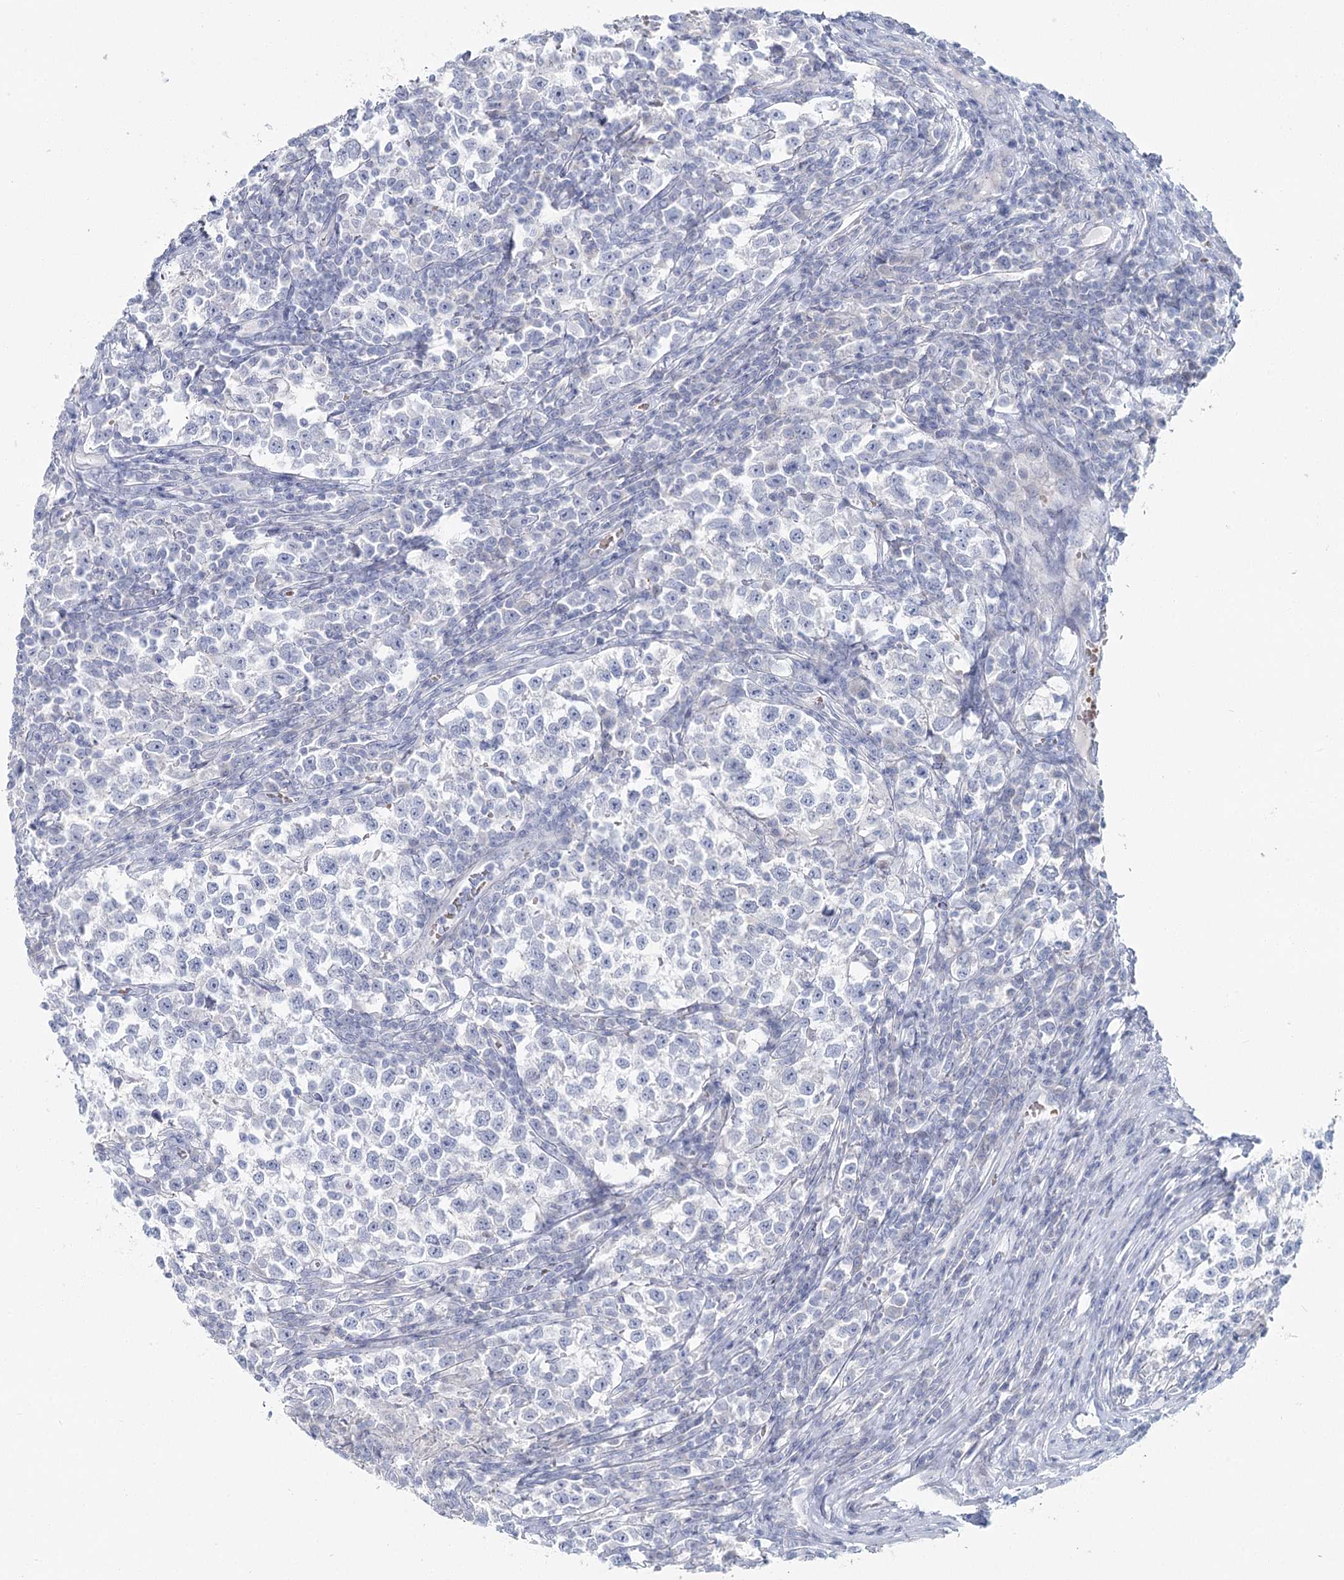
{"staining": {"intensity": "negative", "quantity": "none", "location": "none"}, "tissue": "testis cancer", "cell_type": "Tumor cells", "image_type": "cancer", "snomed": [{"axis": "morphology", "description": "Normal tissue, NOS"}, {"axis": "morphology", "description": "Seminoma, NOS"}, {"axis": "topography", "description": "Testis"}], "caption": "High magnification brightfield microscopy of testis seminoma stained with DAB (brown) and counterstained with hematoxylin (blue): tumor cells show no significant positivity.", "gene": "IFIT5", "patient": {"sex": "male", "age": 43}}